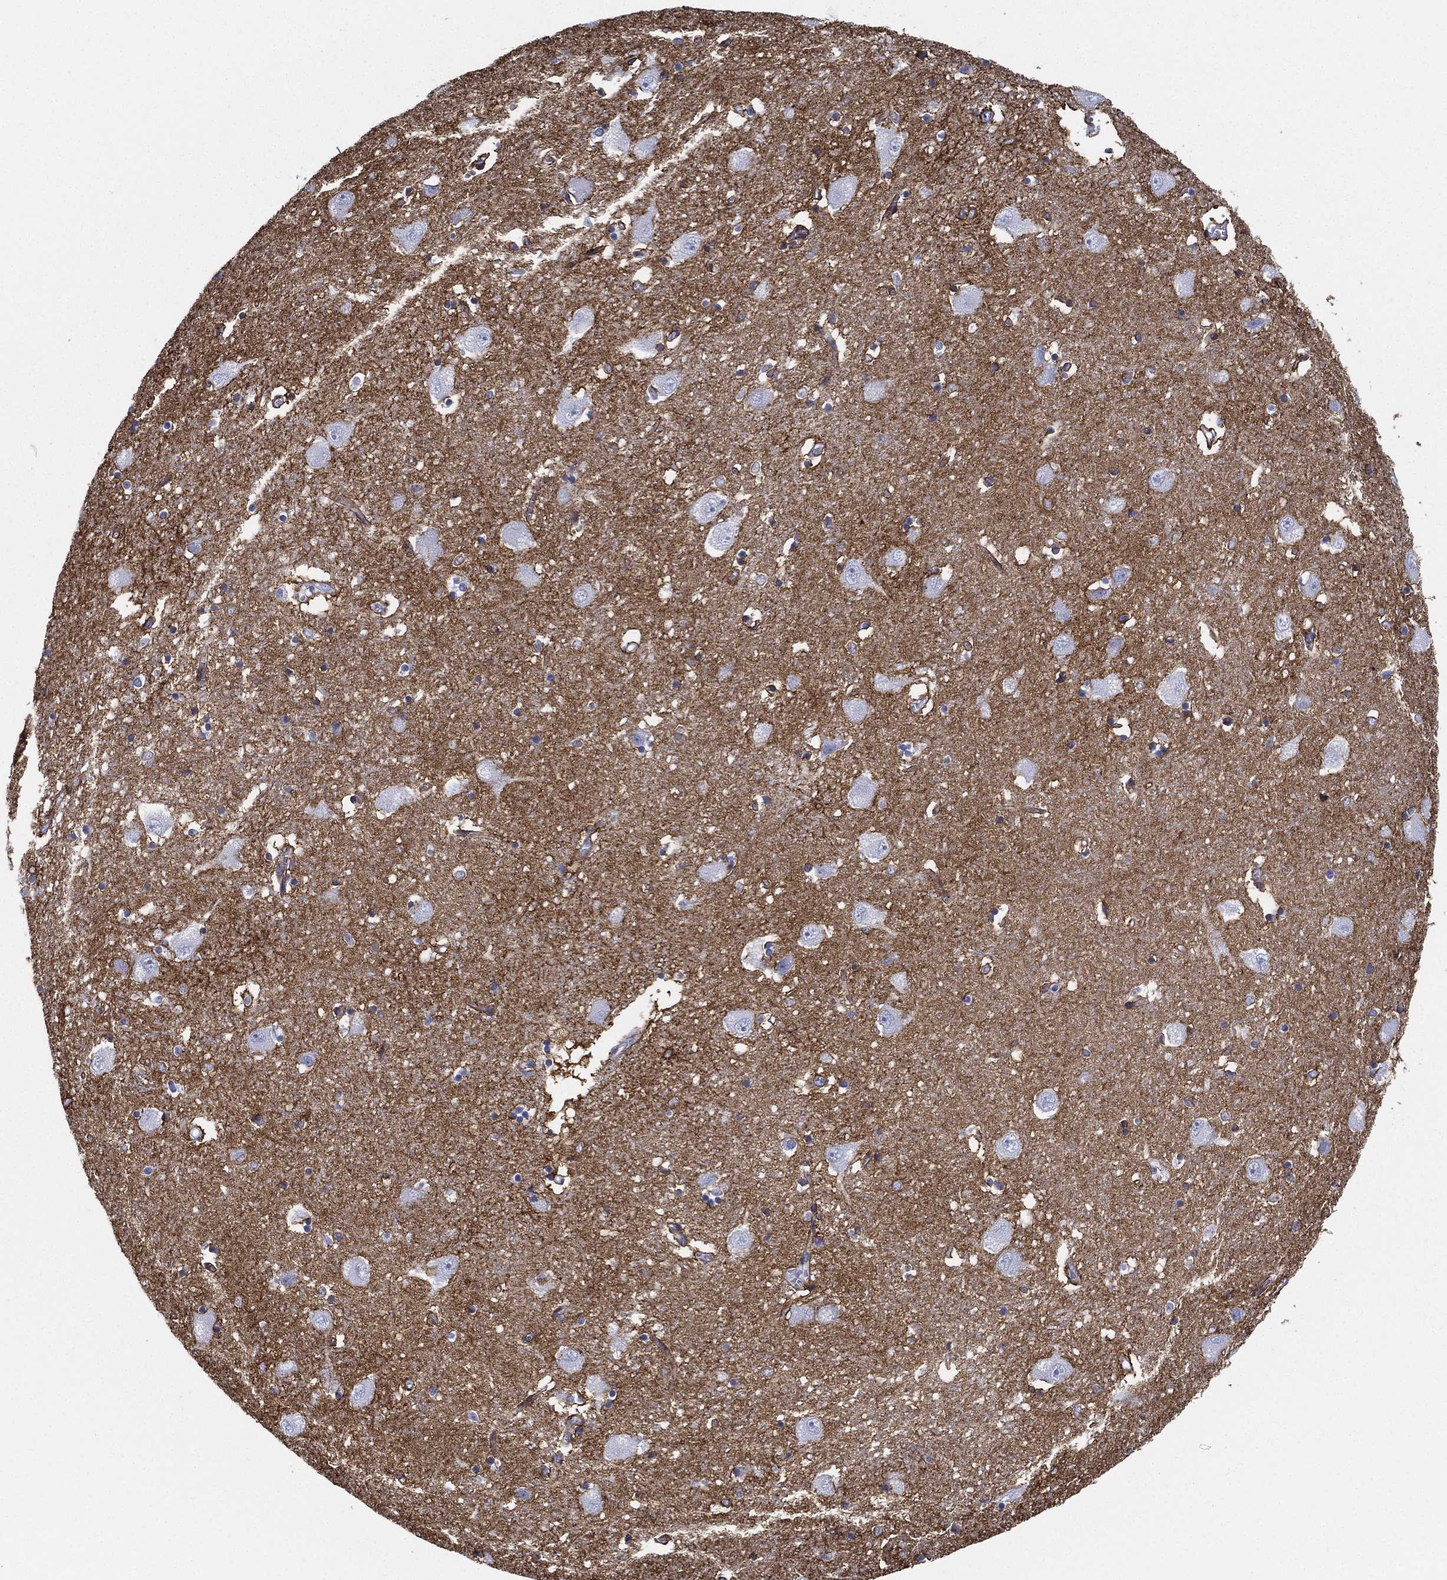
{"staining": {"intensity": "negative", "quantity": "none", "location": "none"}, "tissue": "caudate", "cell_type": "Glial cells", "image_type": "normal", "snomed": [{"axis": "morphology", "description": "Normal tissue, NOS"}, {"axis": "topography", "description": "Lateral ventricle wall"}], "caption": "Immunohistochemical staining of normal caudate demonstrates no significant expression in glial cells.", "gene": "ATP1B2", "patient": {"sex": "male", "age": 54}}